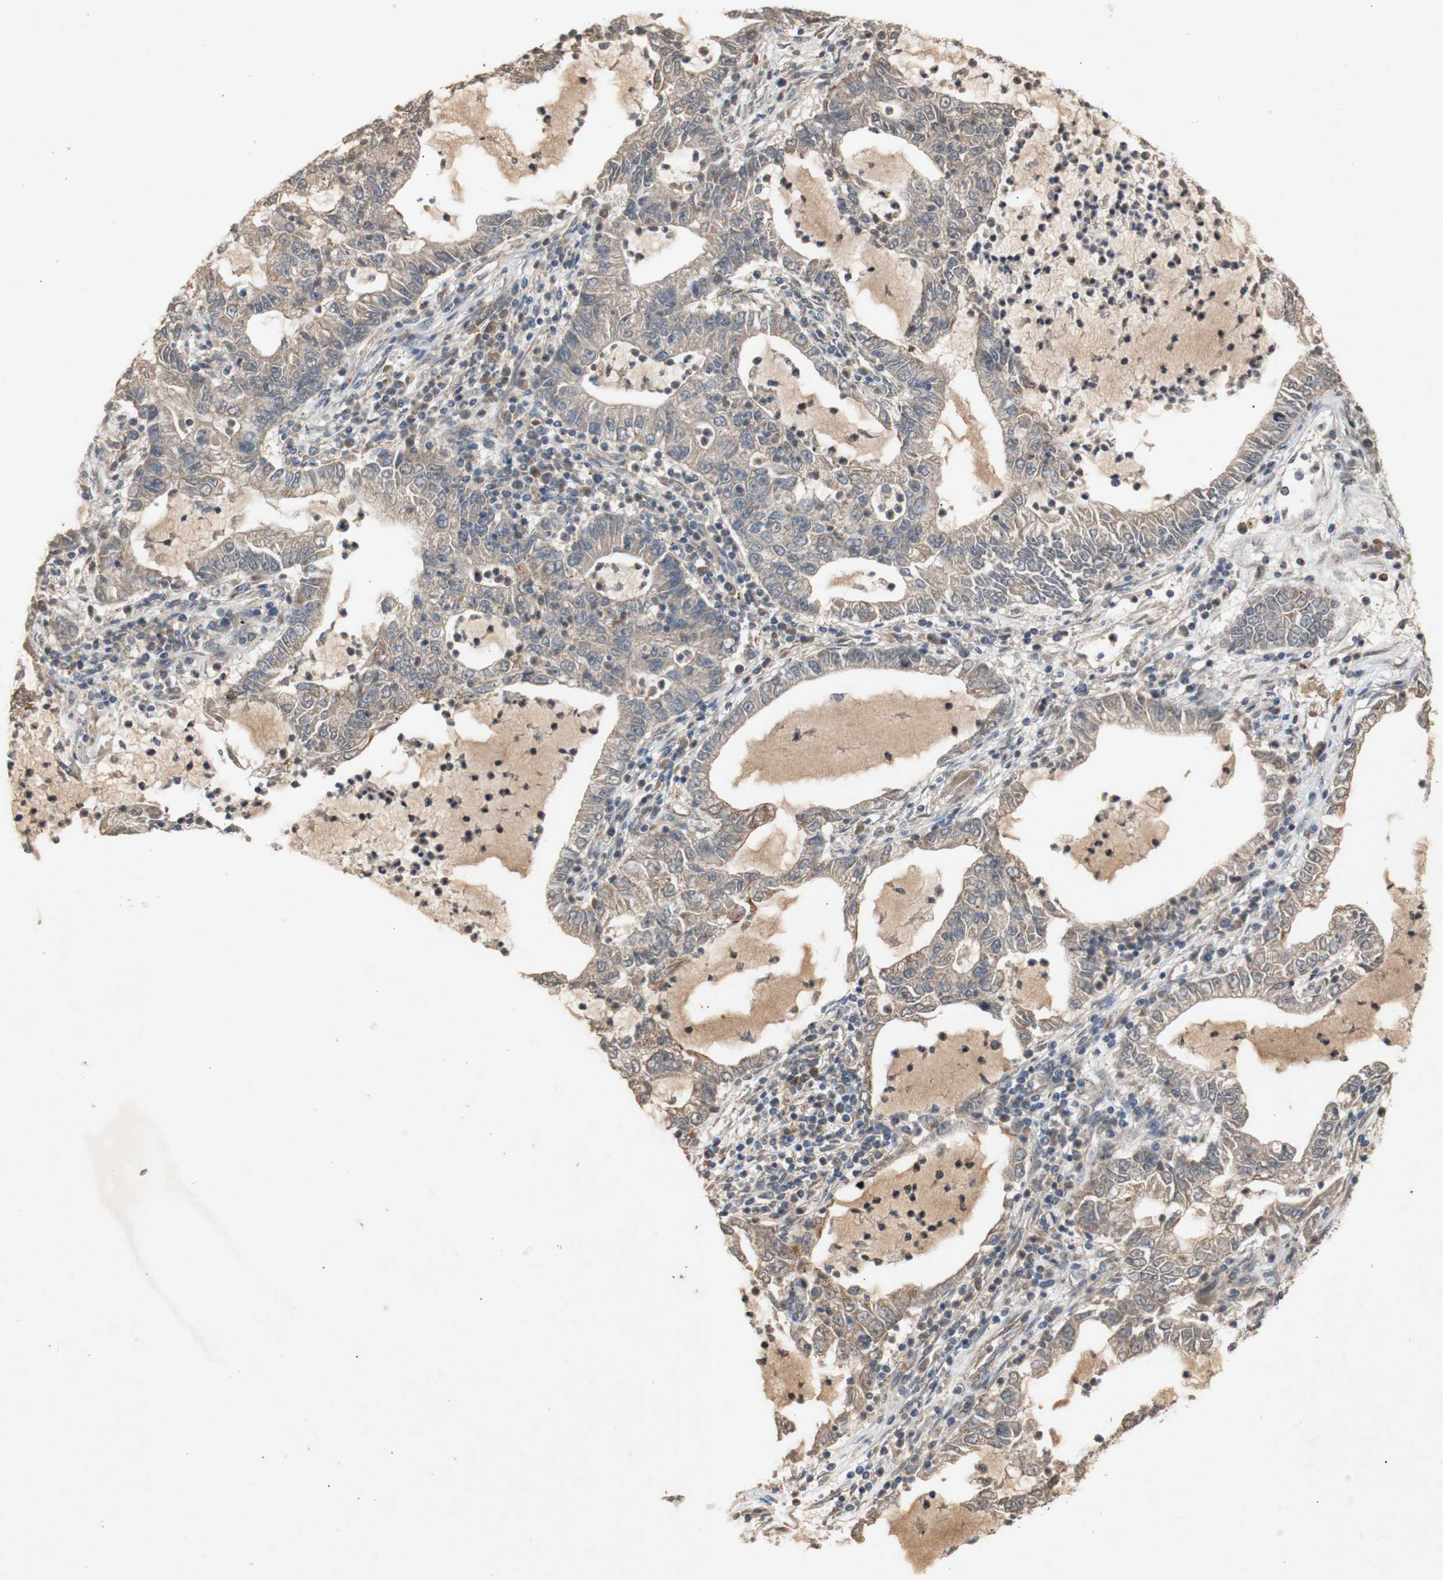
{"staining": {"intensity": "weak", "quantity": ">75%", "location": "cytoplasmic/membranous"}, "tissue": "lung cancer", "cell_type": "Tumor cells", "image_type": "cancer", "snomed": [{"axis": "morphology", "description": "Adenocarcinoma, NOS"}, {"axis": "topography", "description": "Lung"}], "caption": "Immunohistochemical staining of human lung cancer (adenocarcinoma) shows low levels of weak cytoplasmic/membranous protein expression in approximately >75% of tumor cells.", "gene": "PKN1", "patient": {"sex": "female", "age": 51}}